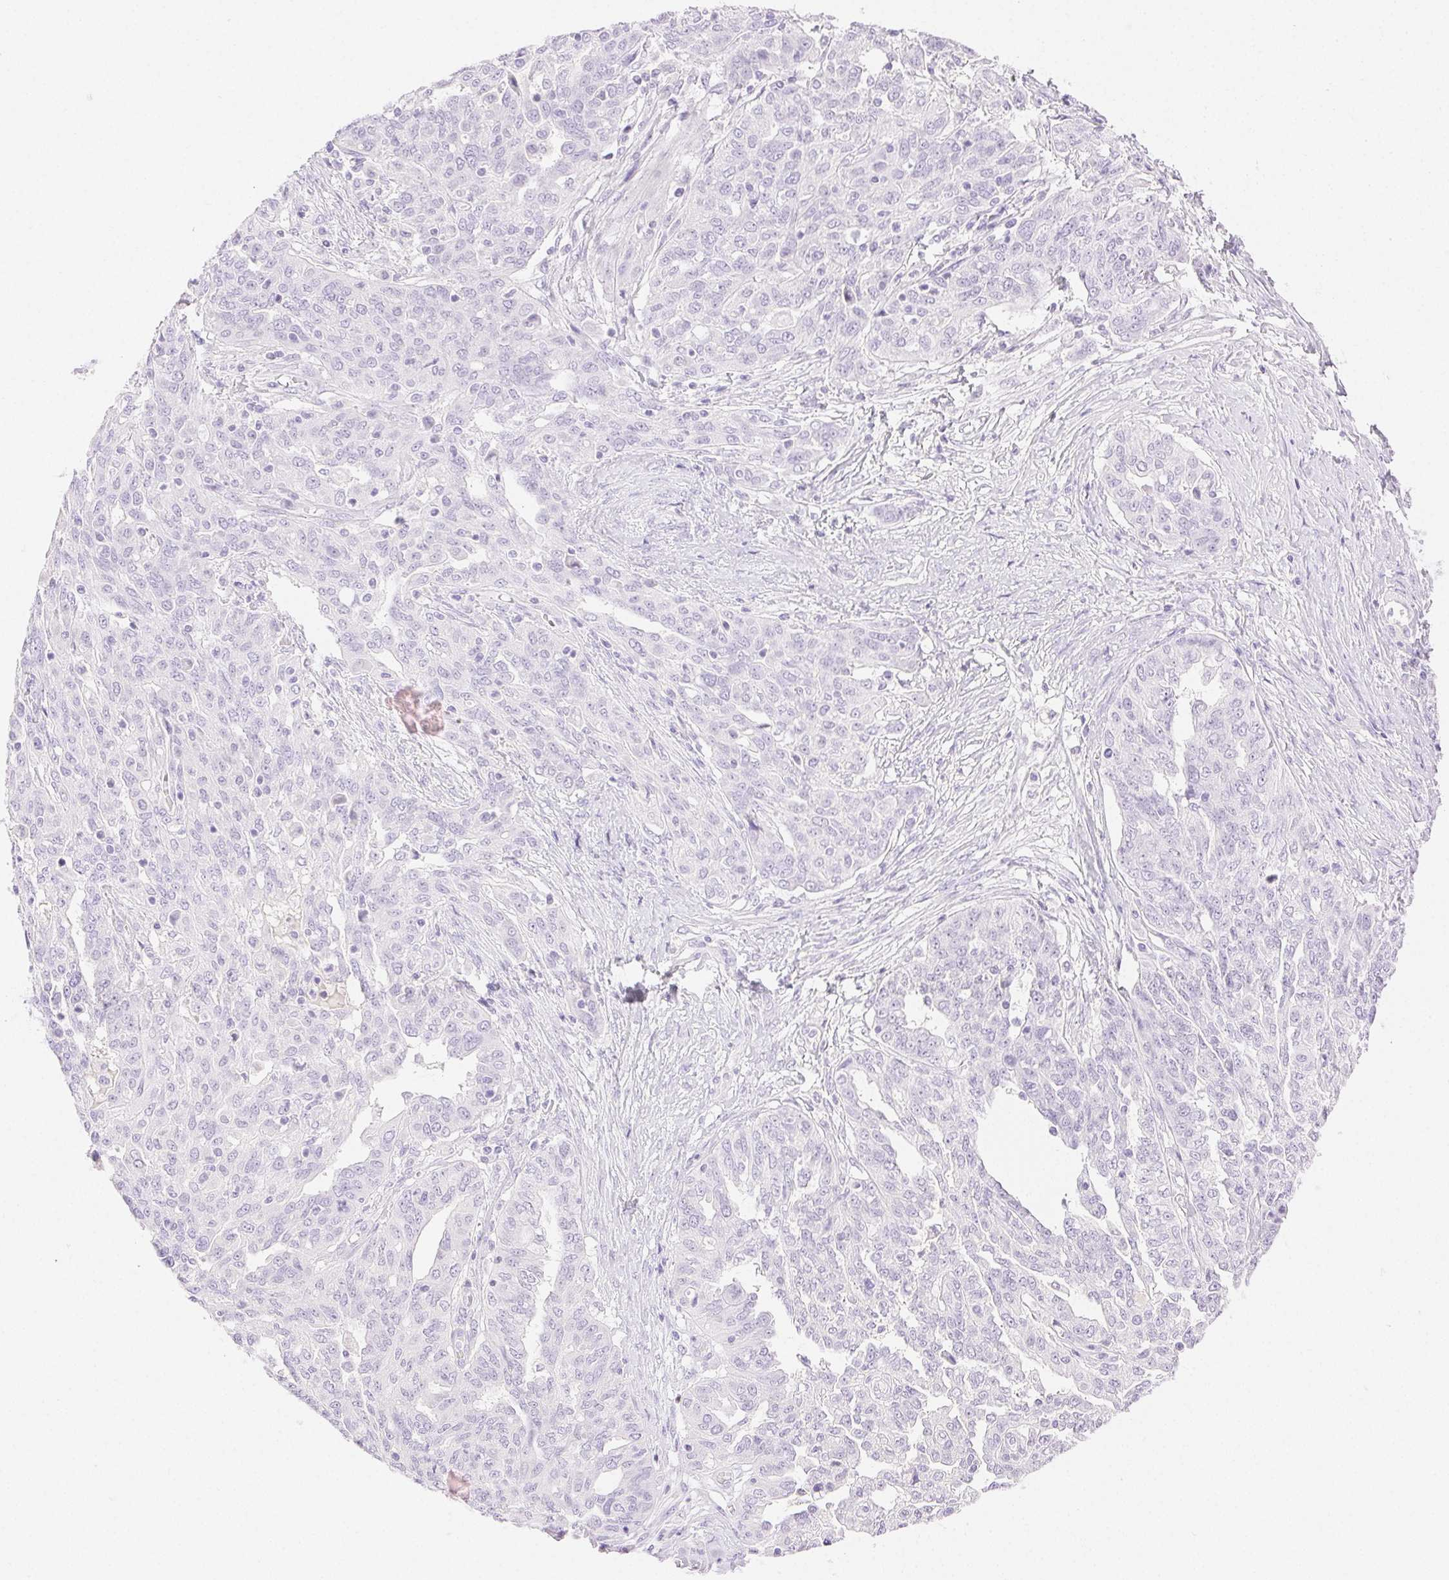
{"staining": {"intensity": "negative", "quantity": "none", "location": "none"}, "tissue": "ovarian cancer", "cell_type": "Tumor cells", "image_type": "cancer", "snomed": [{"axis": "morphology", "description": "Cystadenocarcinoma, serous, NOS"}, {"axis": "topography", "description": "Ovary"}], "caption": "High magnification brightfield microscopy of ovarian serous cystadenocarcinoma stained with DAB (brown) and counterstained with hematoxylin (blue): tumor cells show no significant positivity.", "gene": "SPACA4", "patient": {"sex": "female", "age": 67}}